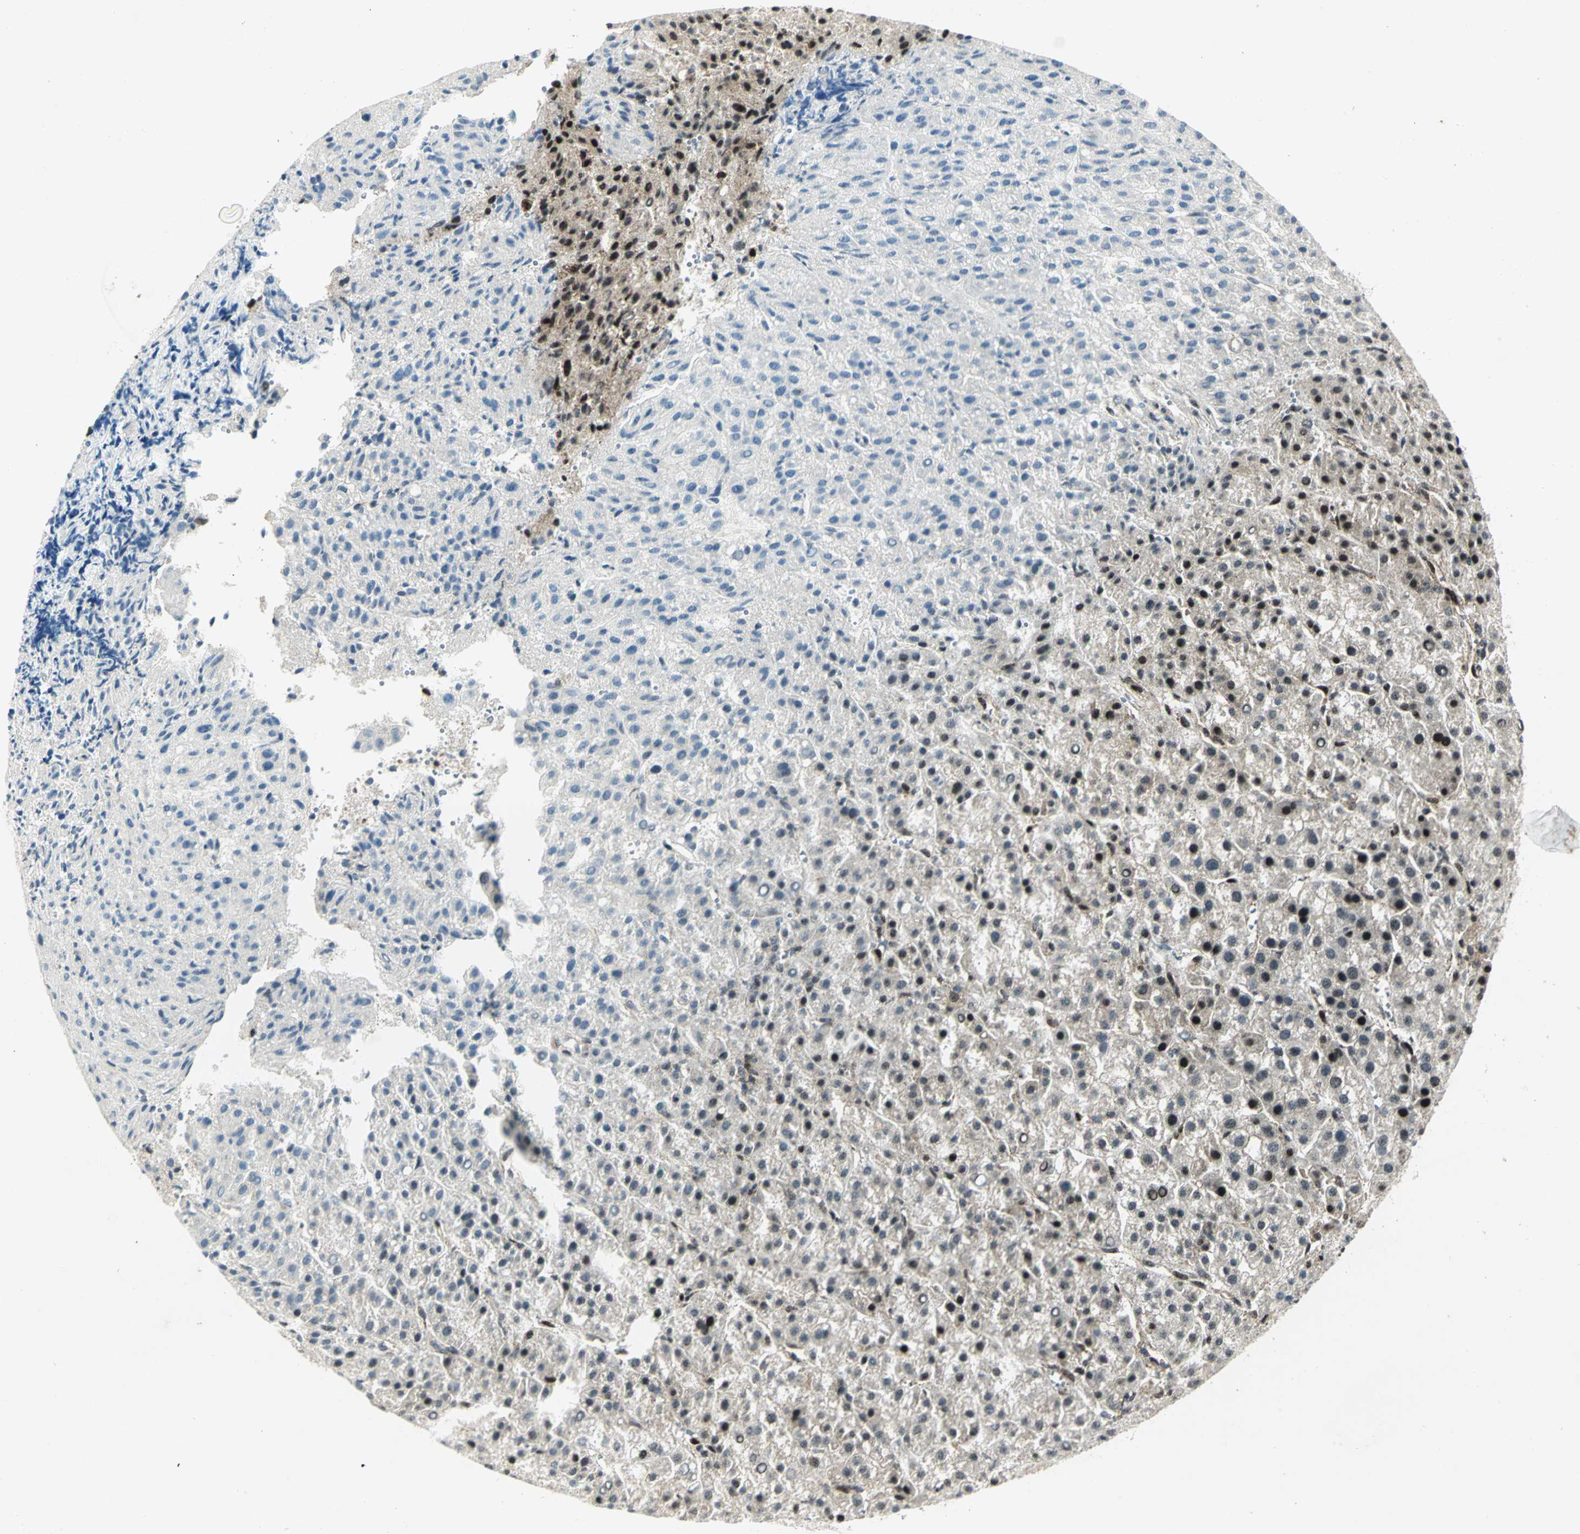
{"staining": {"intensity": "strong", "quantity": "25%-75%", "location": "cytoplasmic/membranous,nuclear"}, "tissue": "liver cancer", "cell_type": "Tumor cells", "image_type": "cancer", "snomed": [{"axis": "morphology", "description": "Carcinoma, Hepatocellular, NOS"}, {"axis": "topography", "description": "Liver"}], "caption": "Immunohistochemical staining of human liver hepatocellular carcinoma shows high levels of strong cytoplasmic/membranous and nuclear protein staining in about 25%-75% of tumor cells.", "gene": "COPS5", "patient": {"sex": "female", "age": 58}}